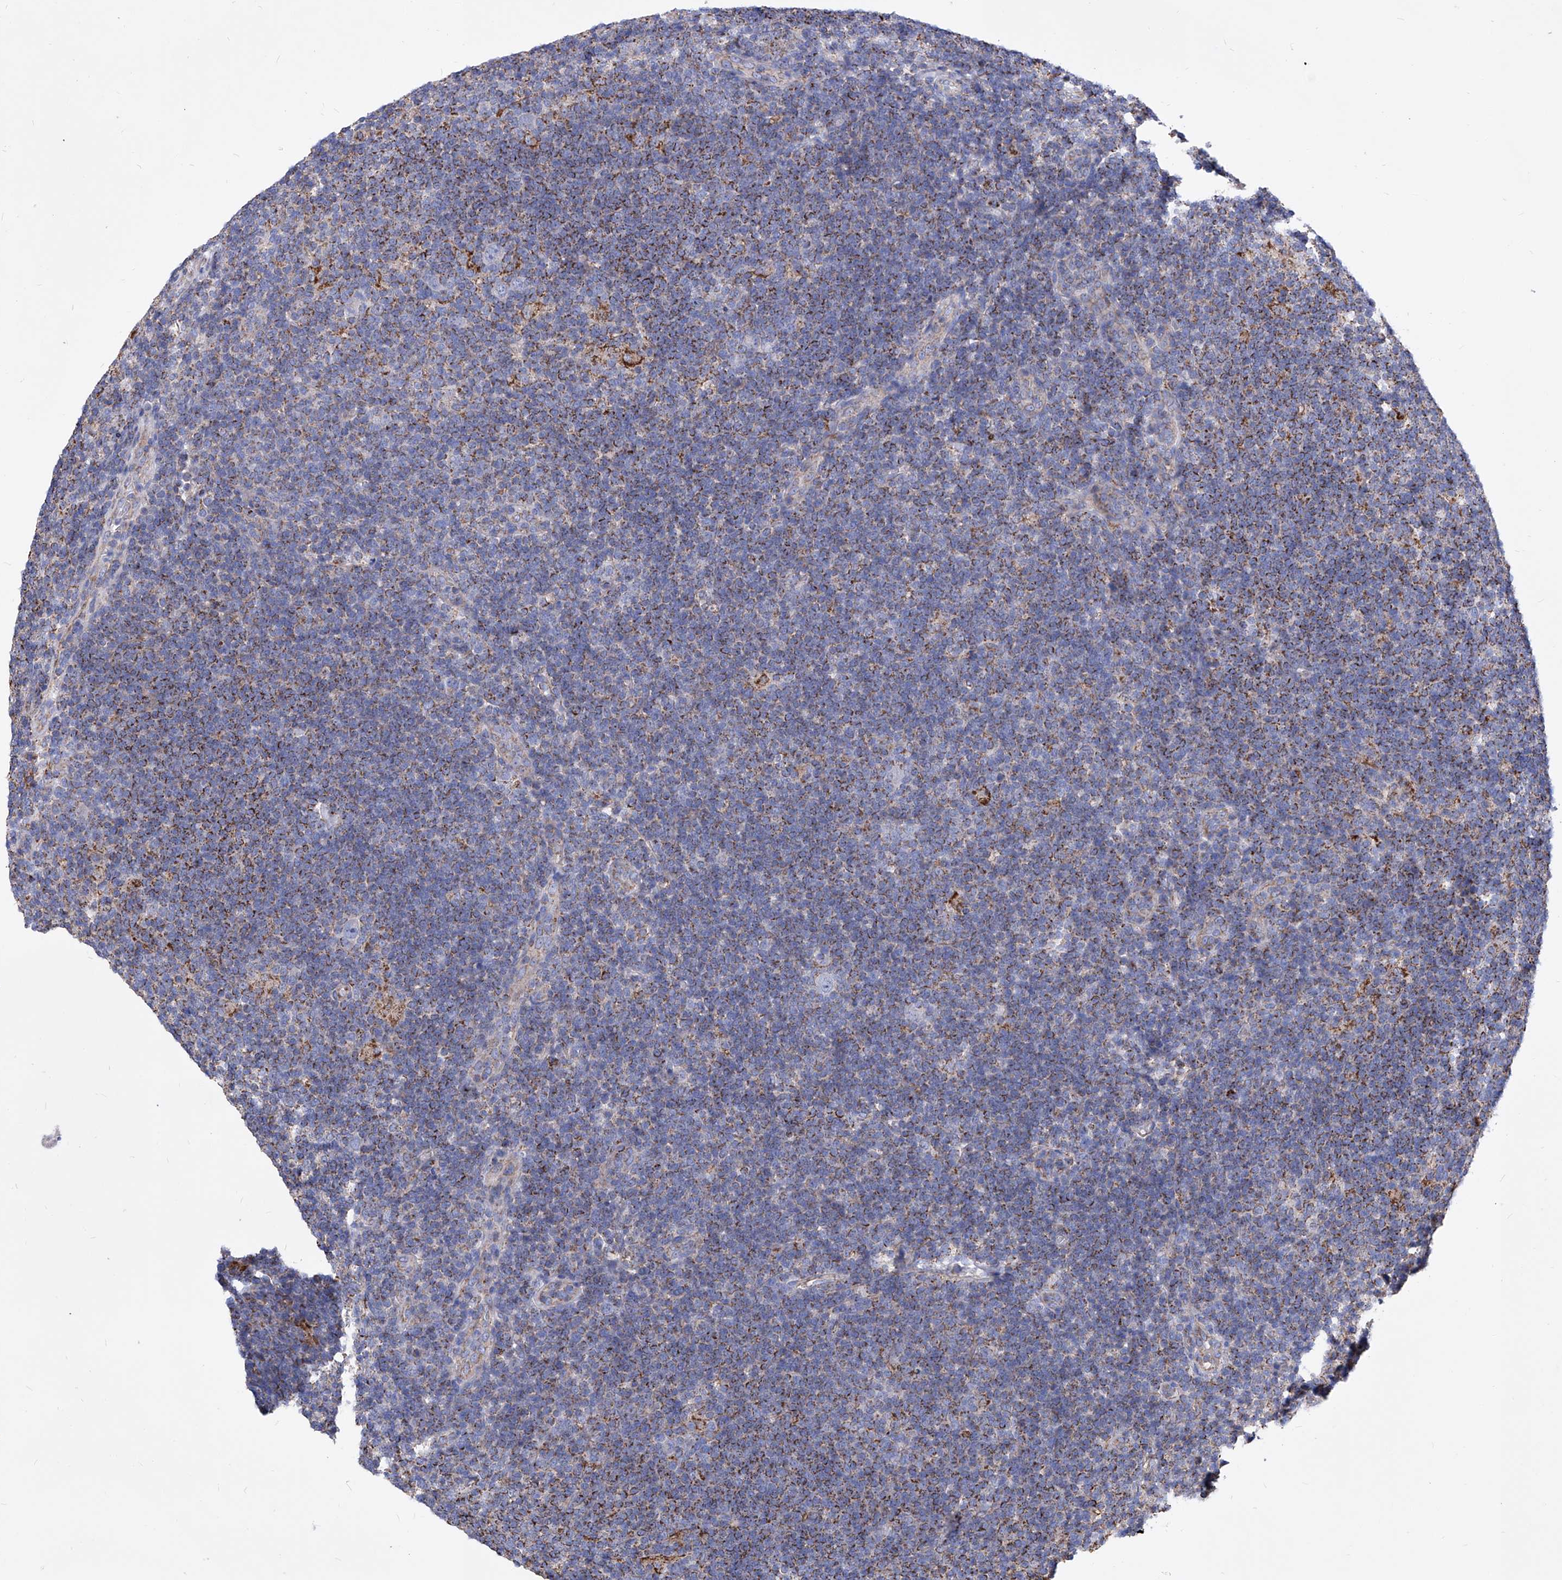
{"staining": {"intensity": "moderate", "quantity": "<25%", "location": "cytoplasmic/membranous"}, "tissue": "lymphoma", "cell_type": "Tumor cells", "image_type": "cancer", "snomed": [{"axis": "morphology", "description": "Hodgkin's disease, NOS"}, {"axis": "topography", "description": "Lymph node"}], "caption": "Immunohistochemistry (DAB (3,3'-diaminobenzidine)) staining of Hodgkin's disease shows moderate cytoplasmic/membranous protein positivity in approximately <25% of tumor cells.", "gene": "HRNR", "patient": {"sex": "female", "age": 57}}